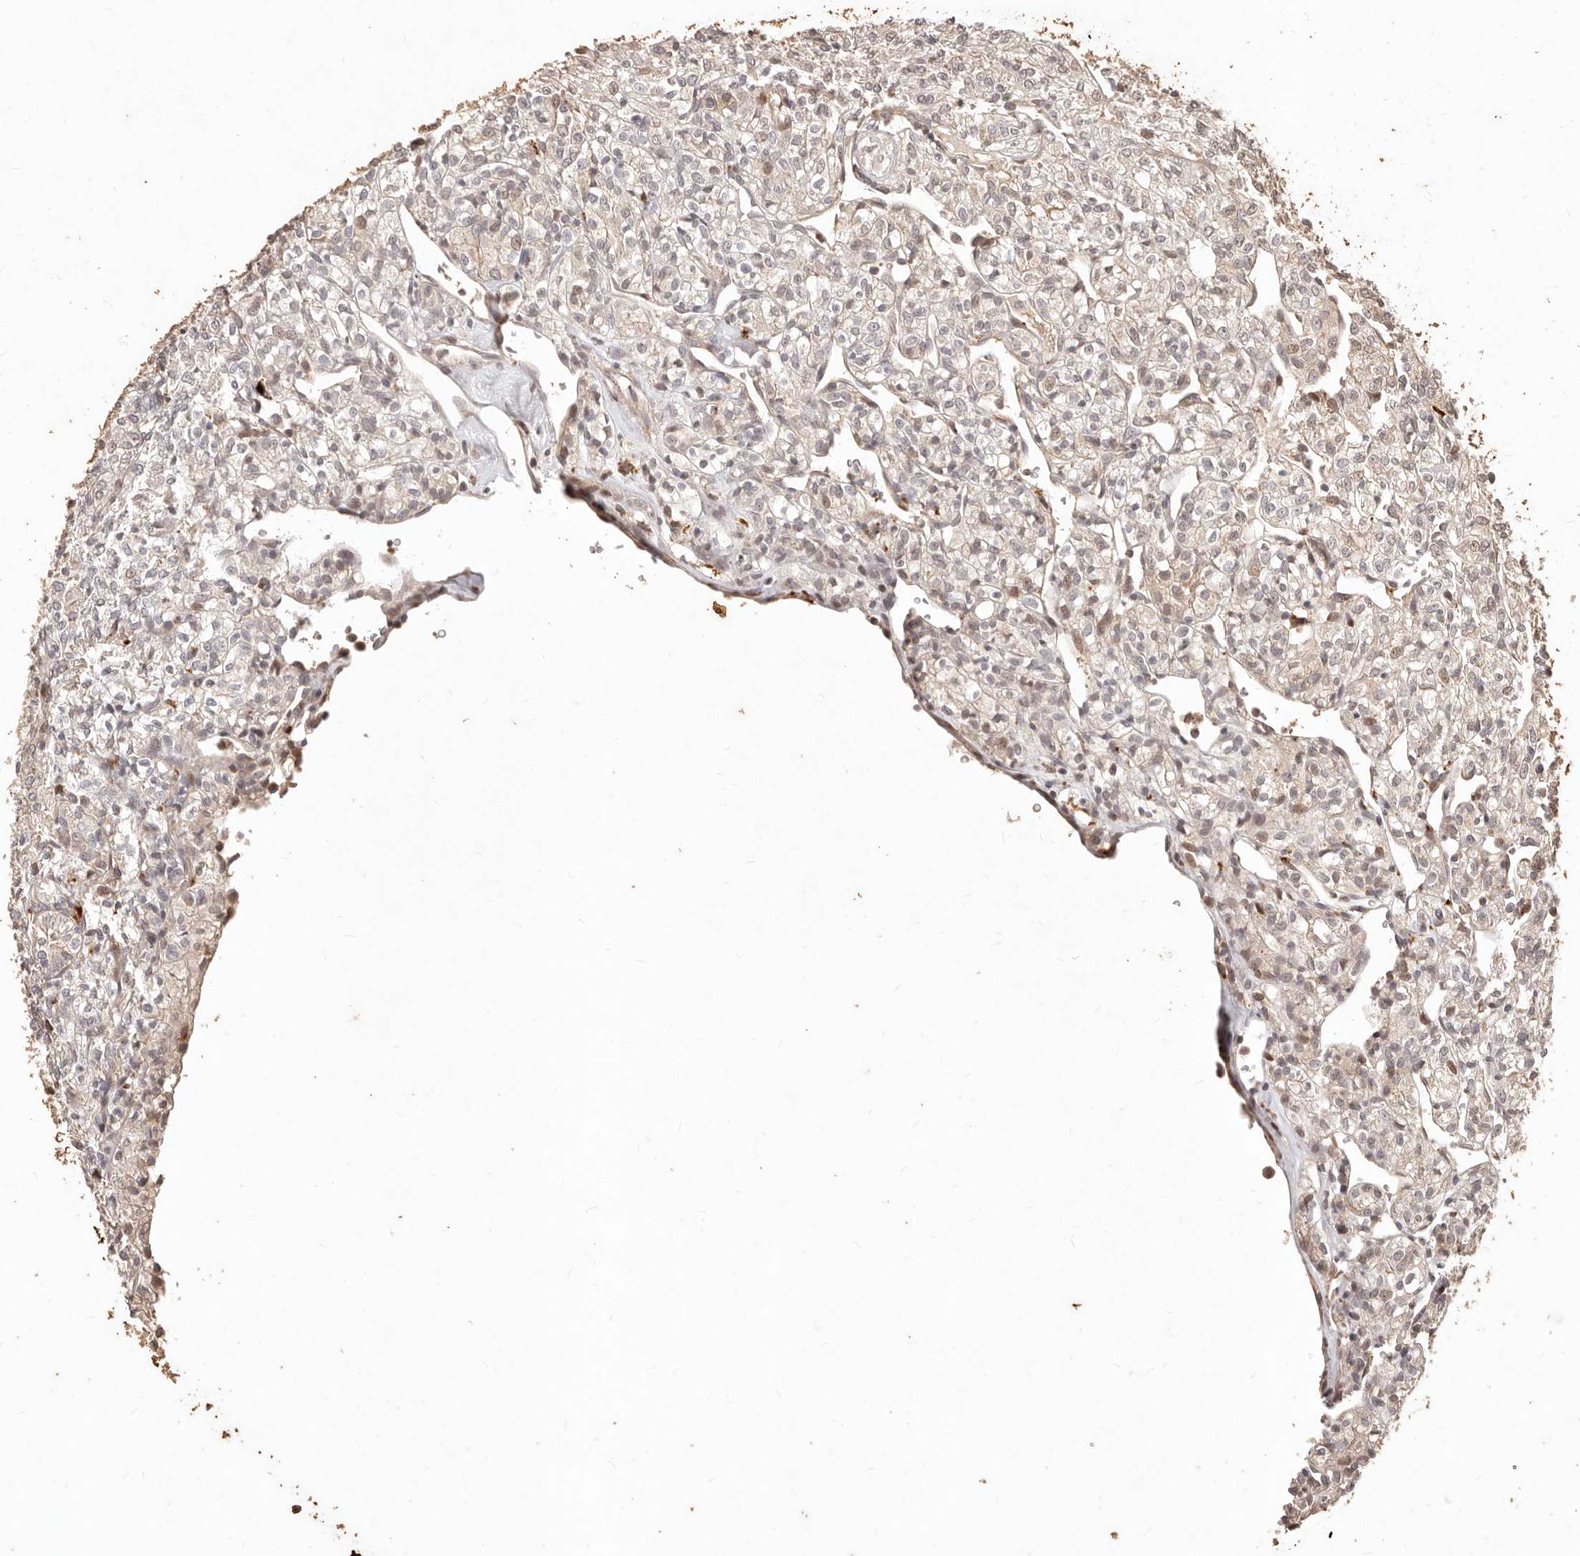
{"staining": {"intensity": "negative", "quantity": "none", "location": "none"}, "tissue": "renal cancer", "cell_type": "Tumor cells", "image_type": "cancer", "snomed": [{"axis": "morphology", "description": "Adenocarcinoma, NOS"}, {"axis": "topography", "description": "Kidney"}], "caption": "A micrograph of renal cancer (adenocarcinoma) stained for a protein reveals no brown staining in tumor cells. Brightfield microscopy of immunohistochemistry stained with DAB (3,3'-diaminobenzidine) (brown) and hematoxylin (blue), captured at high magnification.", "gene": "KIF9", "patient": {"sex": "male", "age": 77}}